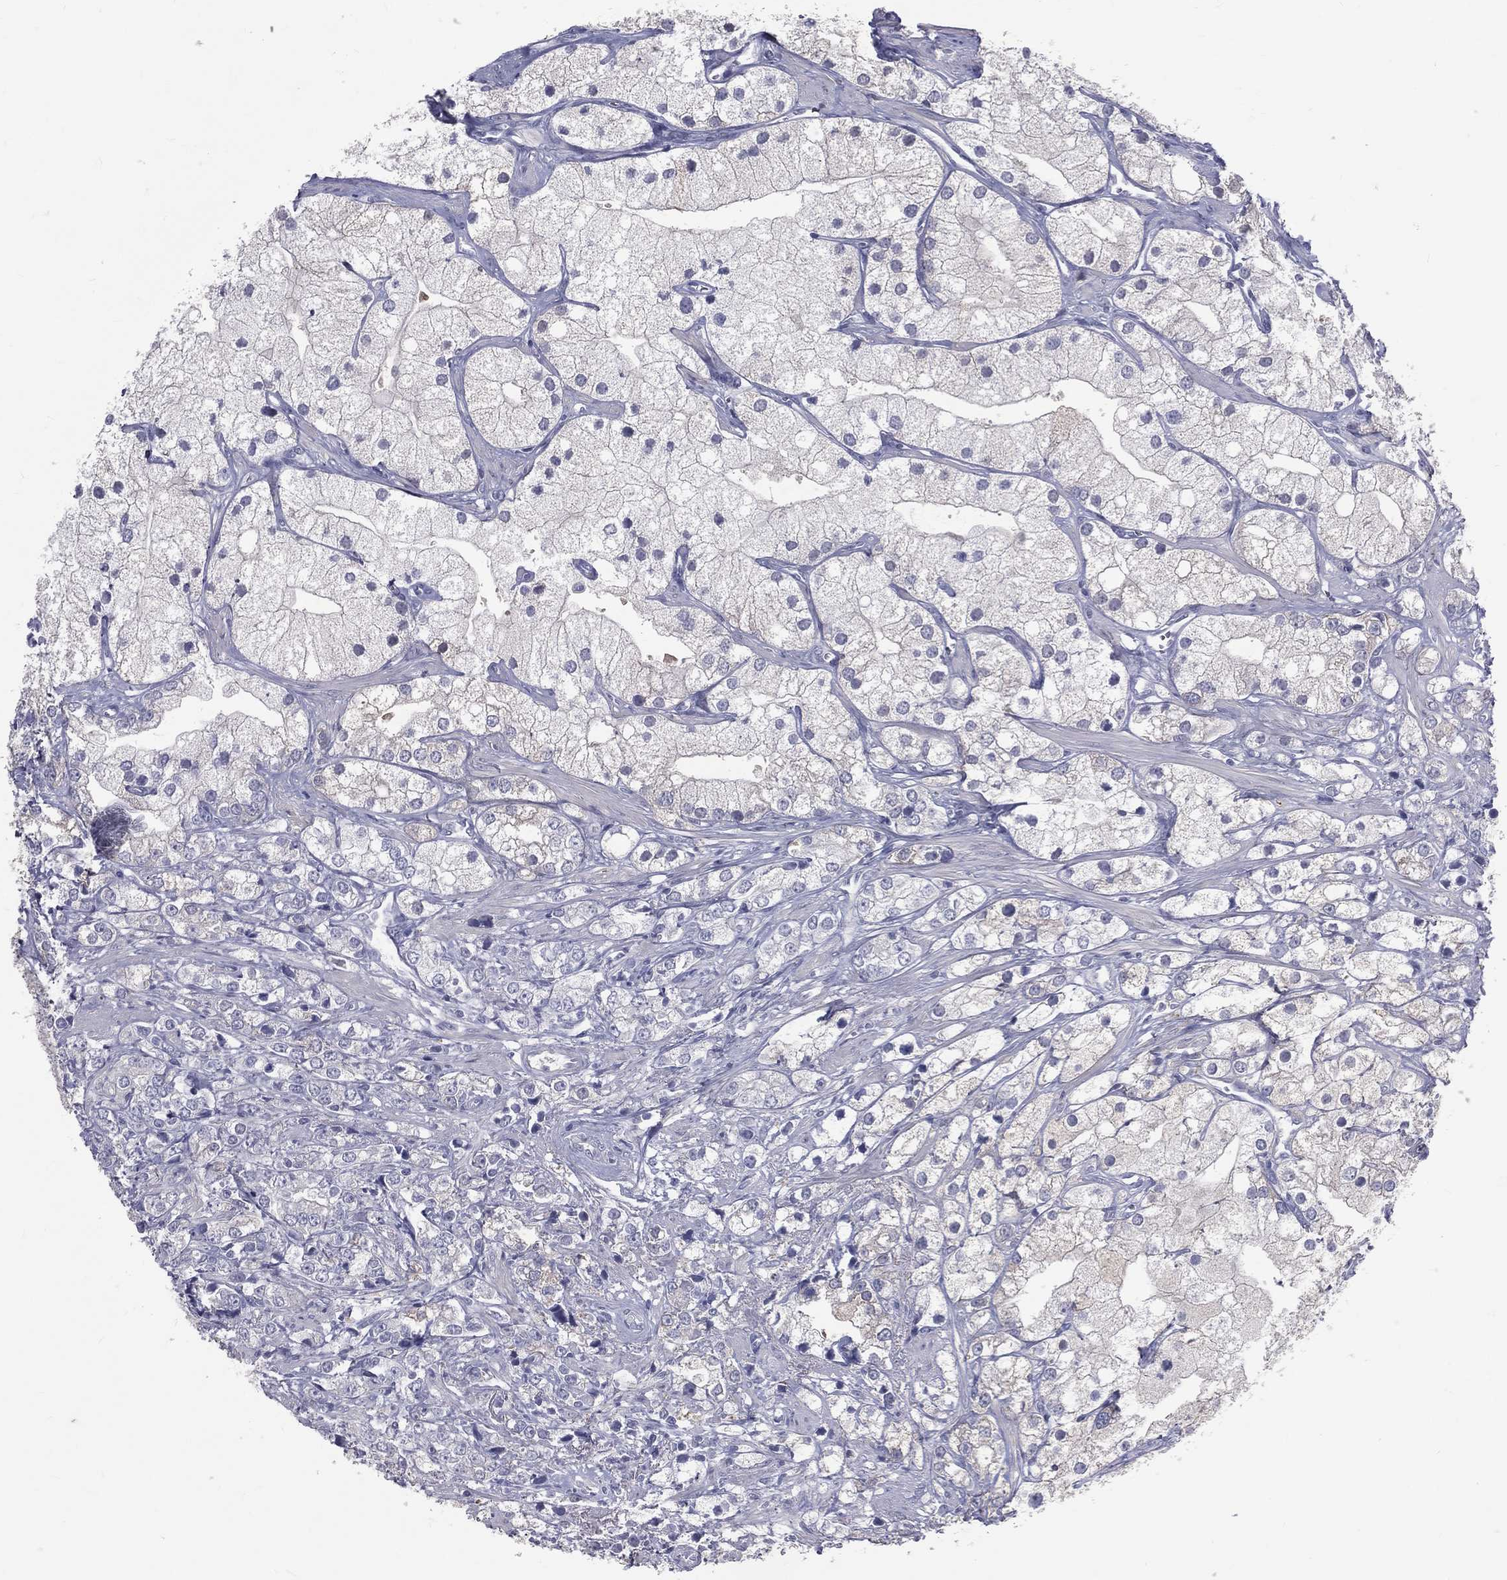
{"staining": {"intensity": "negative", "quantity": "none", "location": "none"}, "tissue": "prostate cancer", "cell_type": "Tumor cells", "image_type": "cancer", "snomed": [{"axis": "morphology", "description": "Adenocarcinoma, NOS"}, {"axis": "topography", "description": "Prostate and seminal vesicle, NOS"}, {"axis": "topography", "description": "Prostate"}], "caption": "Image shows no significant protein expression in tumor cells of prostate cancer (adenocarcinoma).", "gene": "TFPI2", "patient": {"sex": "male", "age": 79}}